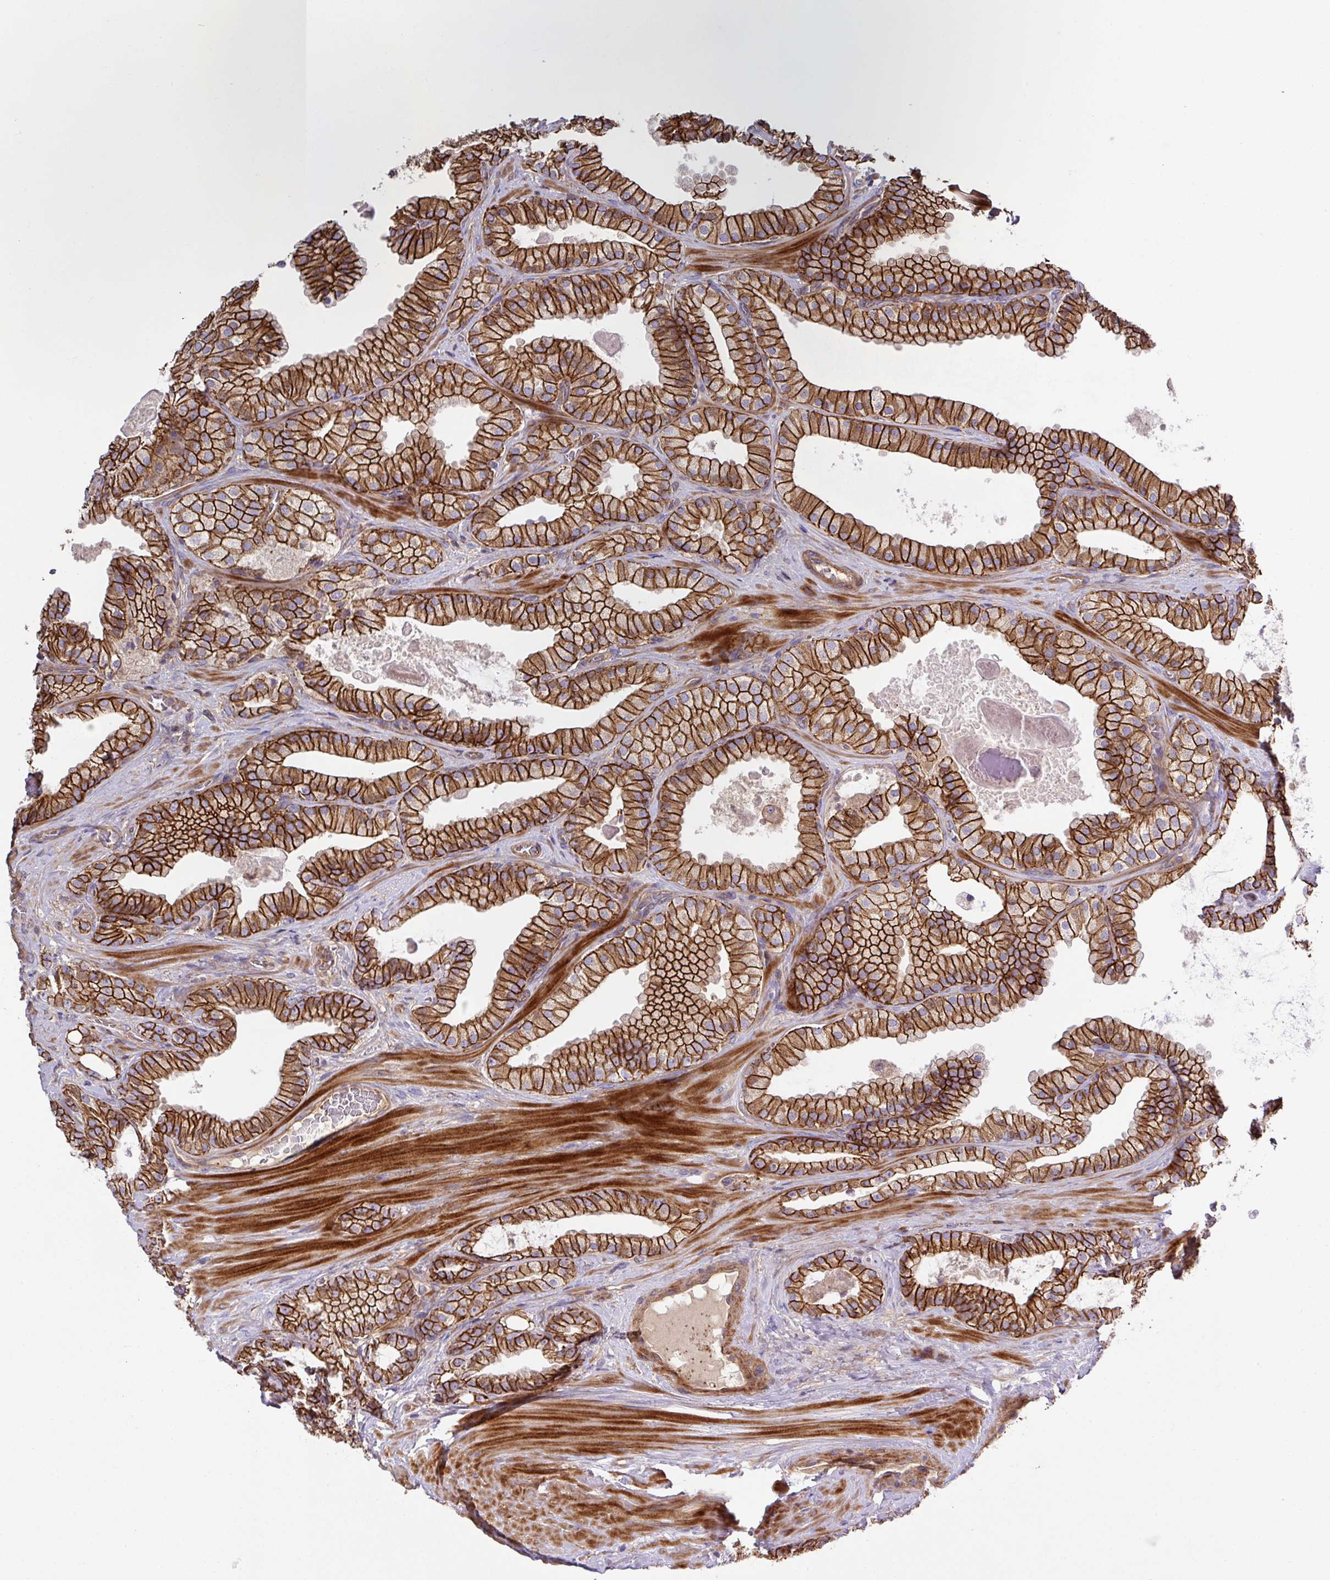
{"staining": {"intensity": "strong", "quantity": ">75%", "location": "cytoplasmic/membranous"}, "tissue": "prostate cancer", "cell_type": "Tumor cells", "image_type": "cancer", "snomed": [{"axis": "morphology", "description": "Adenocarcinoma, High grade"}, {"axis": "topography", "description": "Prostate"}], "caption": "Prostate cancer stained with a brown dye shows strong cytoplasmic/membranous positive positivity in approximately >75% of tumor cells.", "gene": "RIC1", "patient": {"sex": "male", "age": 68}}